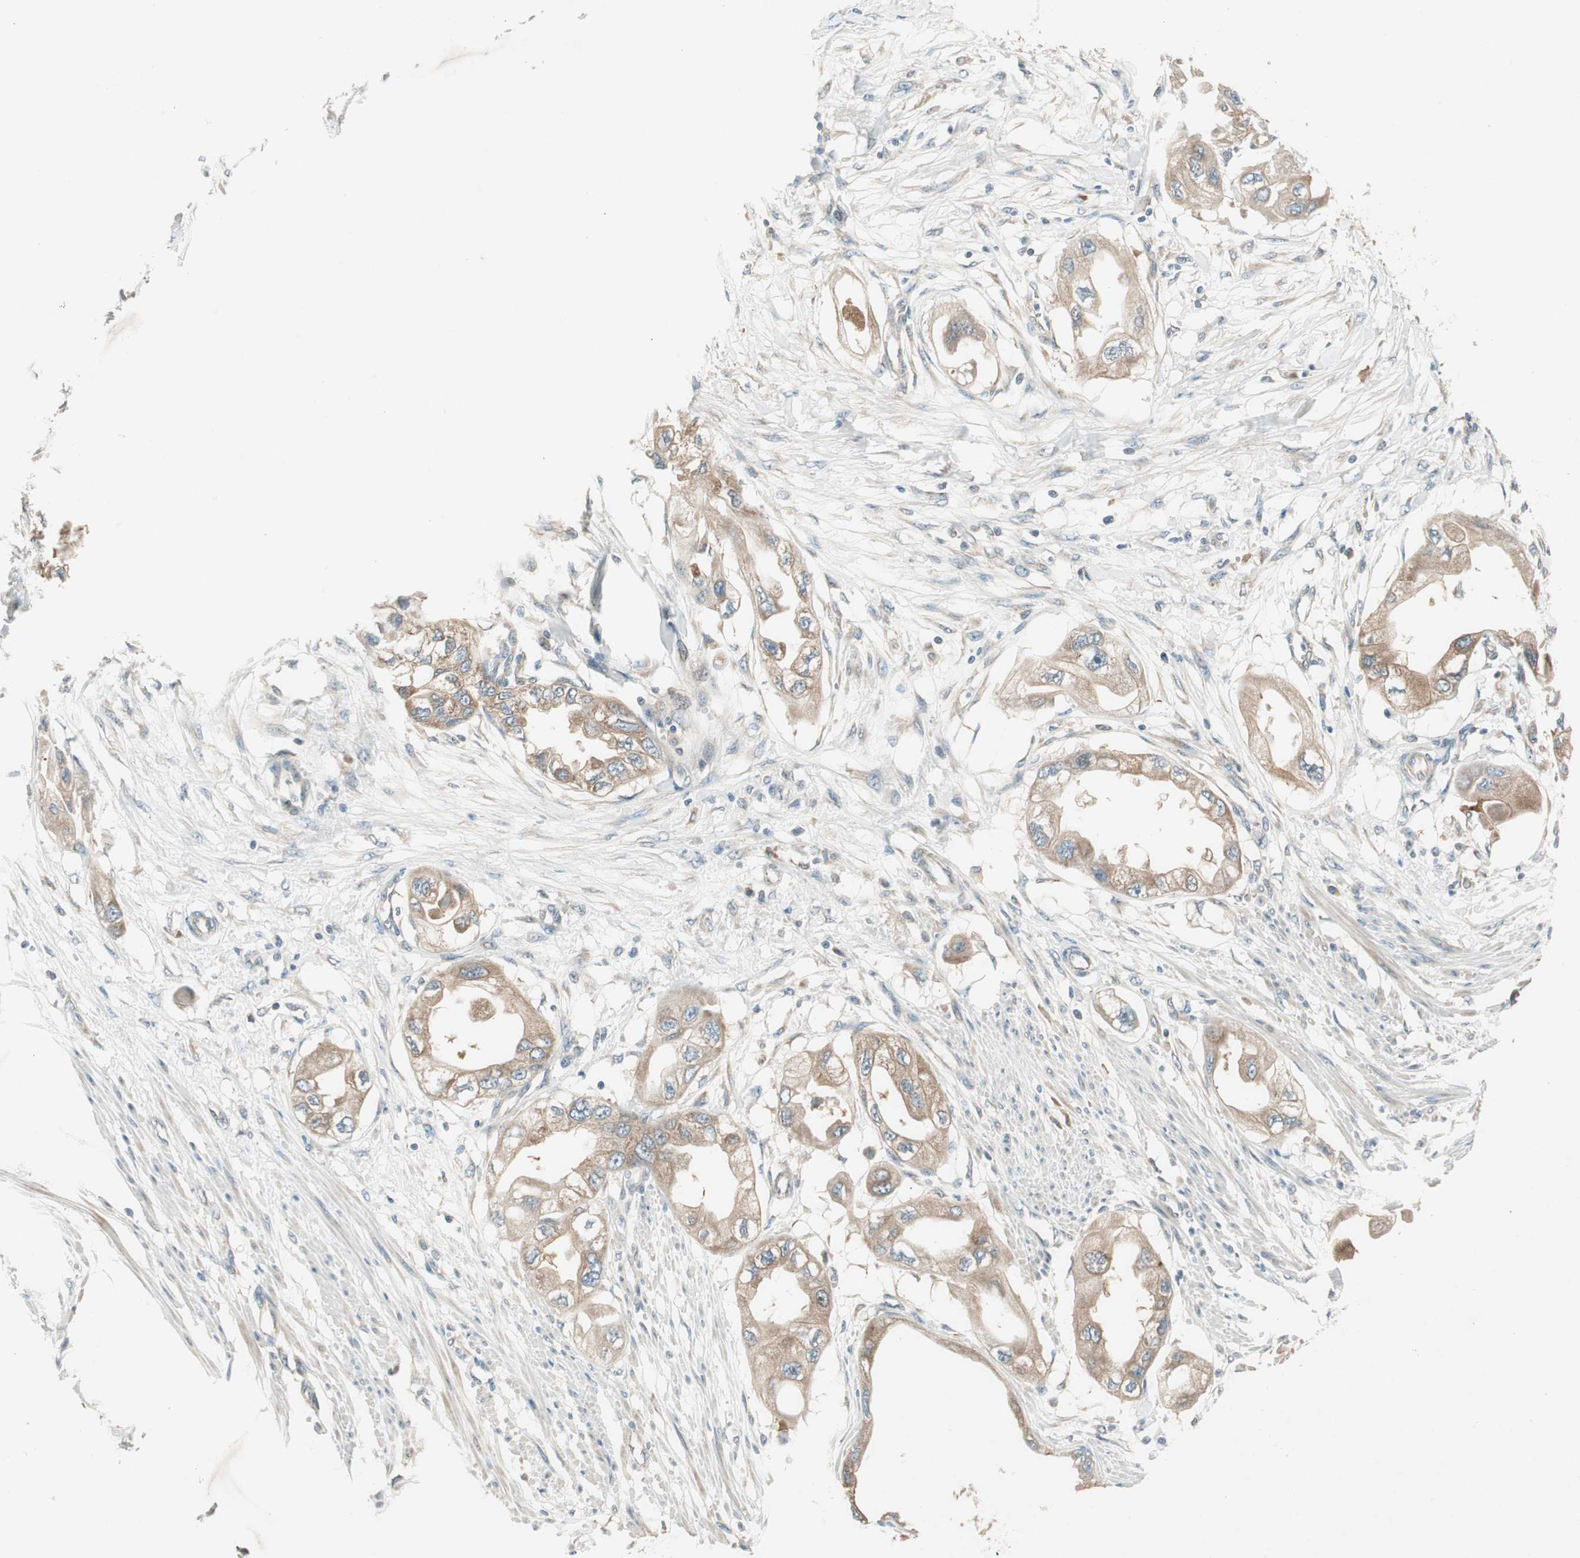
{"staining": {"intensity": "moderate", "quantity": ">75%", "location": "cytoplasmic/membranous"}, "tissue": "endometrial cancer", "cell_type": "Tumor cells", "image_type": "cancer", "snomed": [{"axis": "morphology", "description": "Adenocarcinoma, NOS"}, {"axis": "topography", "description": "Endometrium"}], "caption": "Protein analysis of endometrial adenocarcinoma tissue reveals moderate cytoplasmic/membranous positivity in approximately >75% of tumor cells.", "gene": "NCLN", "patient": {"sex": "female", "age": 67}}